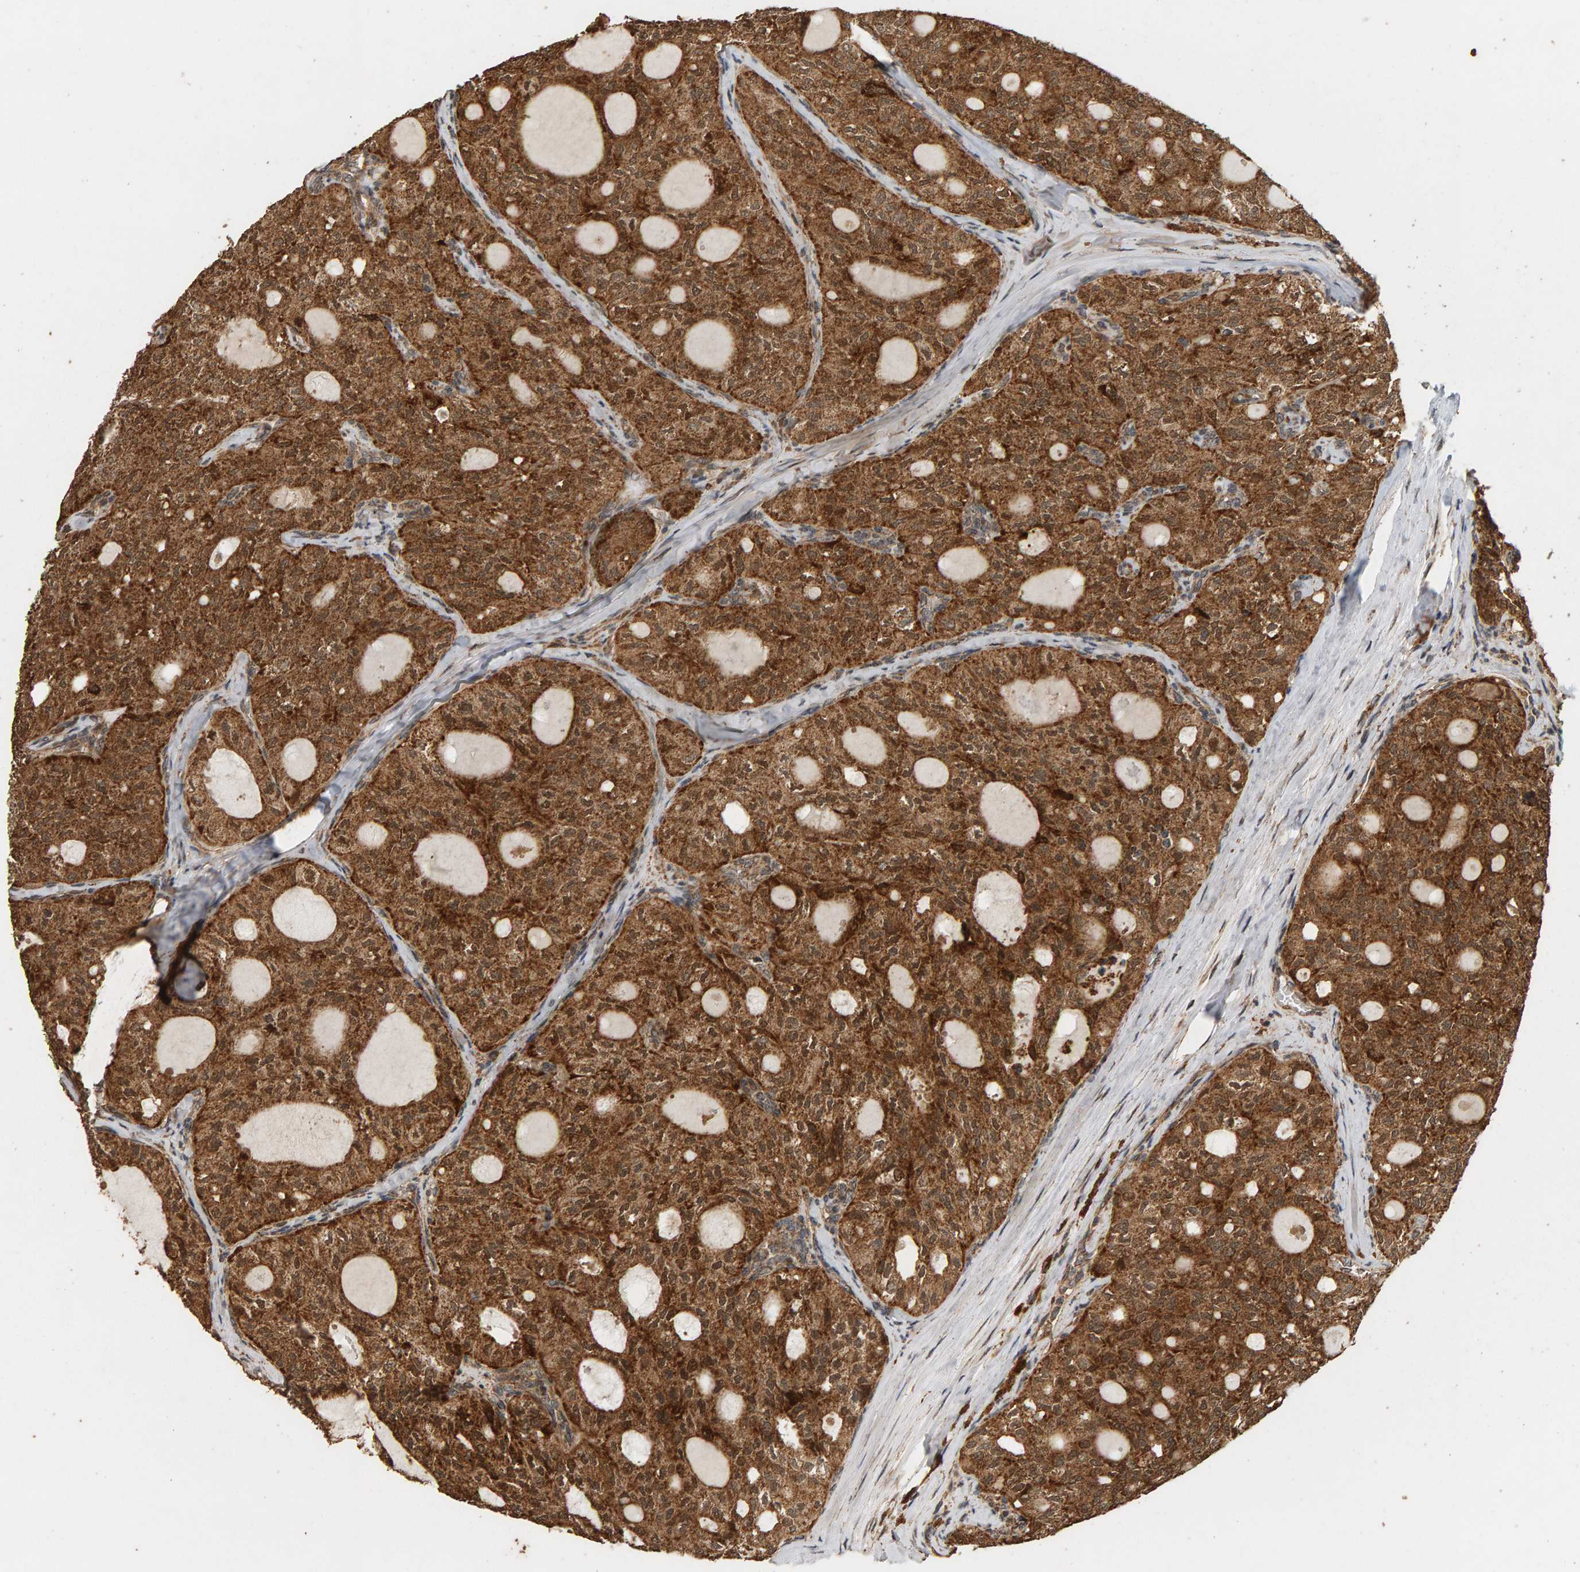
{"staining": {"intensity": "strong", "quantity": ">75%", "location": "cytoplasmic/membranous,nuclear"}, "tissue": "thyroid cancer", "cell_type": "Tumor cells", "image_type": "cancer", "snomed": [{"axis": "morphology", "description": "Follicular adenoma carcinoma, NOS"}, {"axis": "topography", "description": "Thyroid gland"}], "caption": "Immunohistochemical staining of thyroid cancer (follicular adenoma carcinoma) shows high levels of strong cytoplasmic/membranous and nuclear expression in about >75% of tumor cells. (Stains: DAB (3,3'-diaminobenzidine) in brown, nuclei in blue, Microscopy: brightfield microscopy at high magnification).", "gene": "GSTK1", "patient": {"sex": "male", "age": 75}}